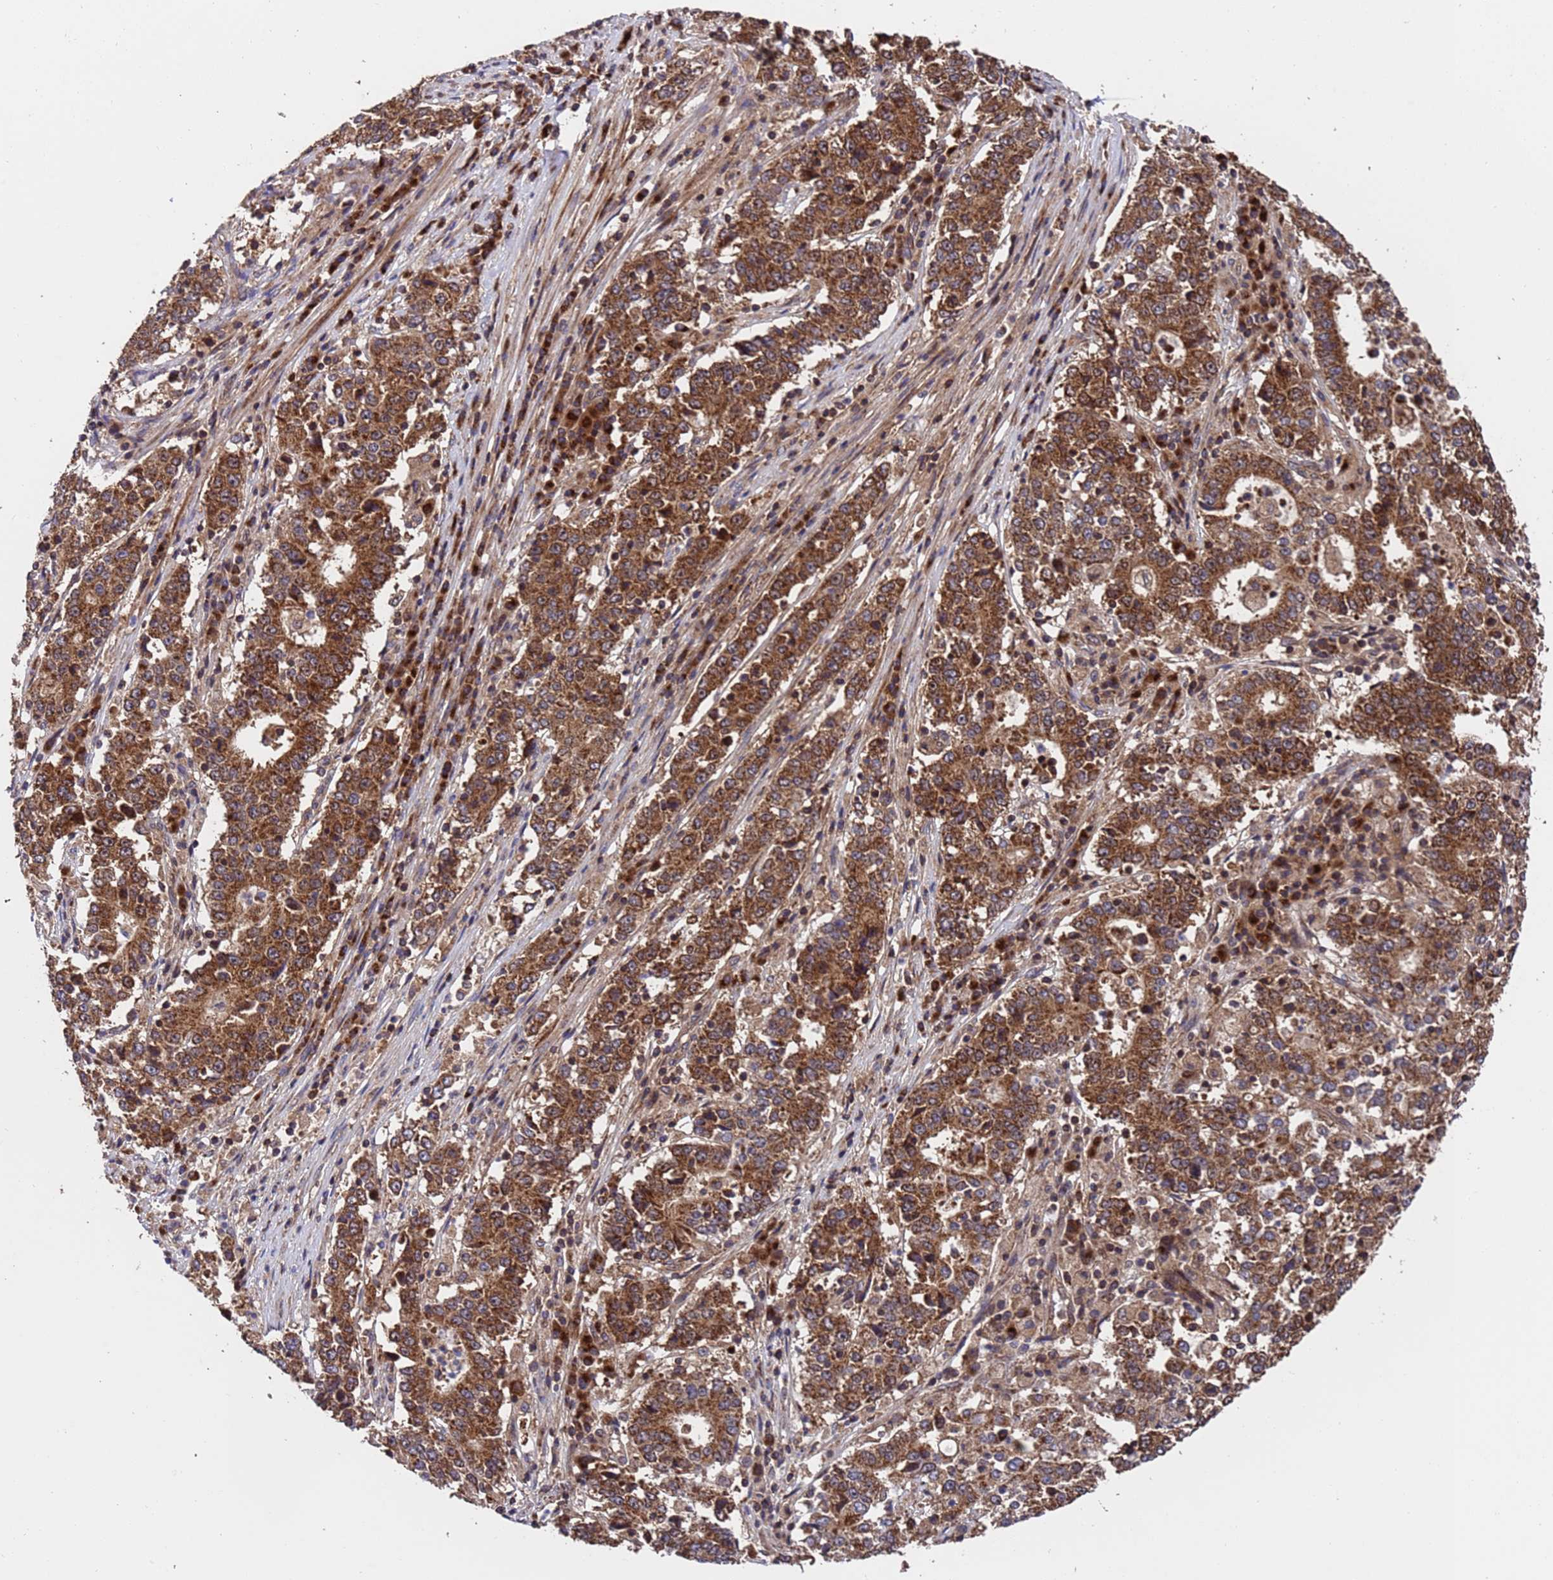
{"staining": {"intensity": "strong", "quantity": ">75%", "location": "cytoplasmic/membranous"}, "tissue": "stomach cancer", "cell_type": "Tumor cells", "image_type": "cancer", "snomed": [{"axis": "morphology", "description": "Adenocarcinoma, NOS"}, {"axis": "topography", "description": "Stomach"}], "caption": "Brown immunohistochemical staining in human stomach cancer reveals strong cytoplasmic/membranous staining in approximately >75% of tumor cells. (DAB = brown stain, brightfield microscopy at high magnification).", "gene": "TSR3", "patient": {"sex": "male", "age": 59}}